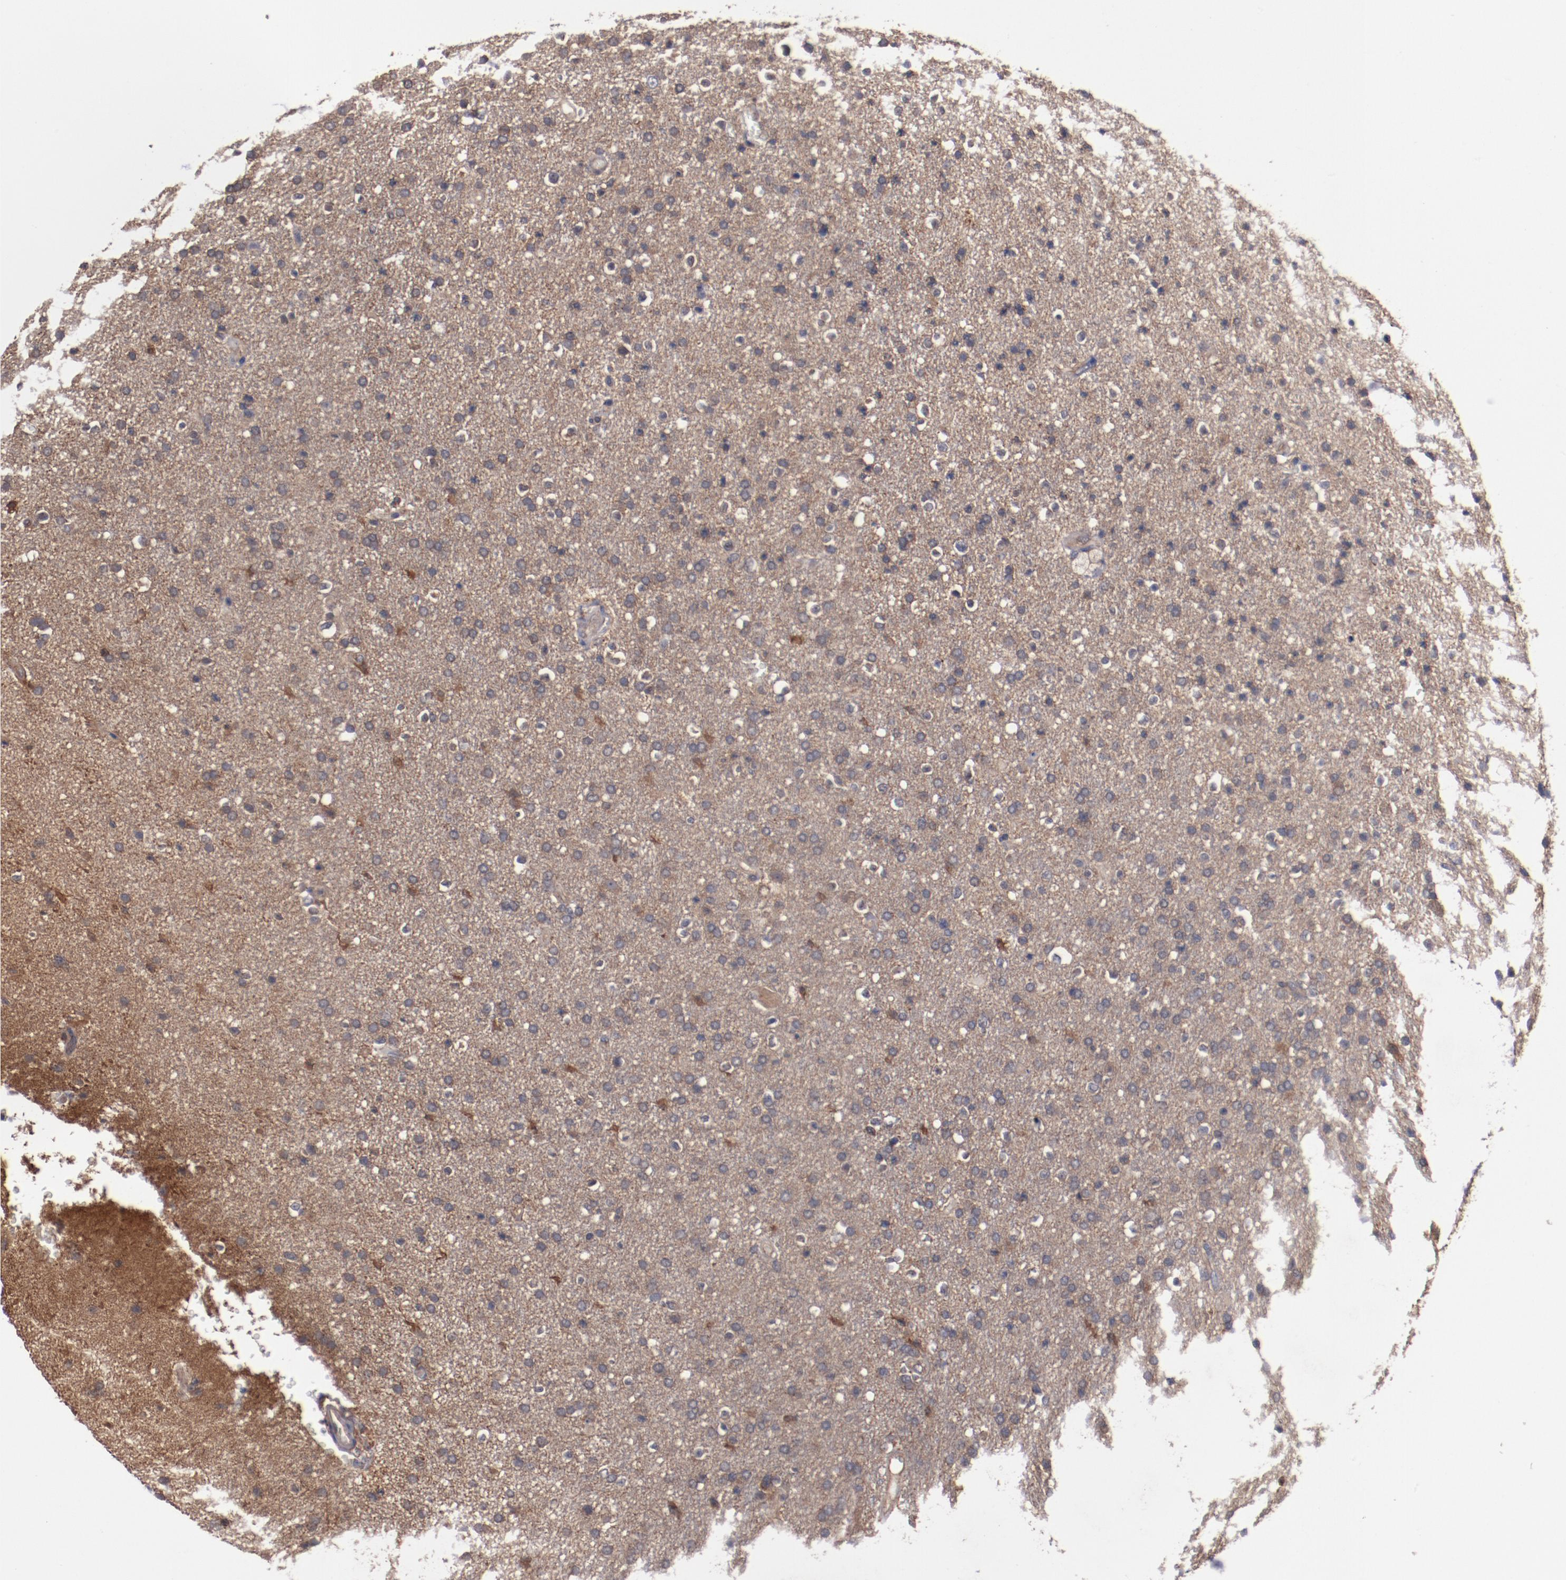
{"staining": {"intensity": "weak", "quantity": "<25%", "location": "cytoplasmic/membranous"}, "tissue": "glioma", "cell_type": "Tumor cells", "image_type": "cancer", "snomed": [{"axis": "morphology", "description": "Glioma, malignant, High grade"}, {"axis": "topography", "description": "Brain"}], "caption": "High-grade glioma (malignant) was stained to show a protein in brown. There is no significant expression in tumor cells.", "gene": "DNAAF2", "patient": {"sex": "male", "age": 33}}